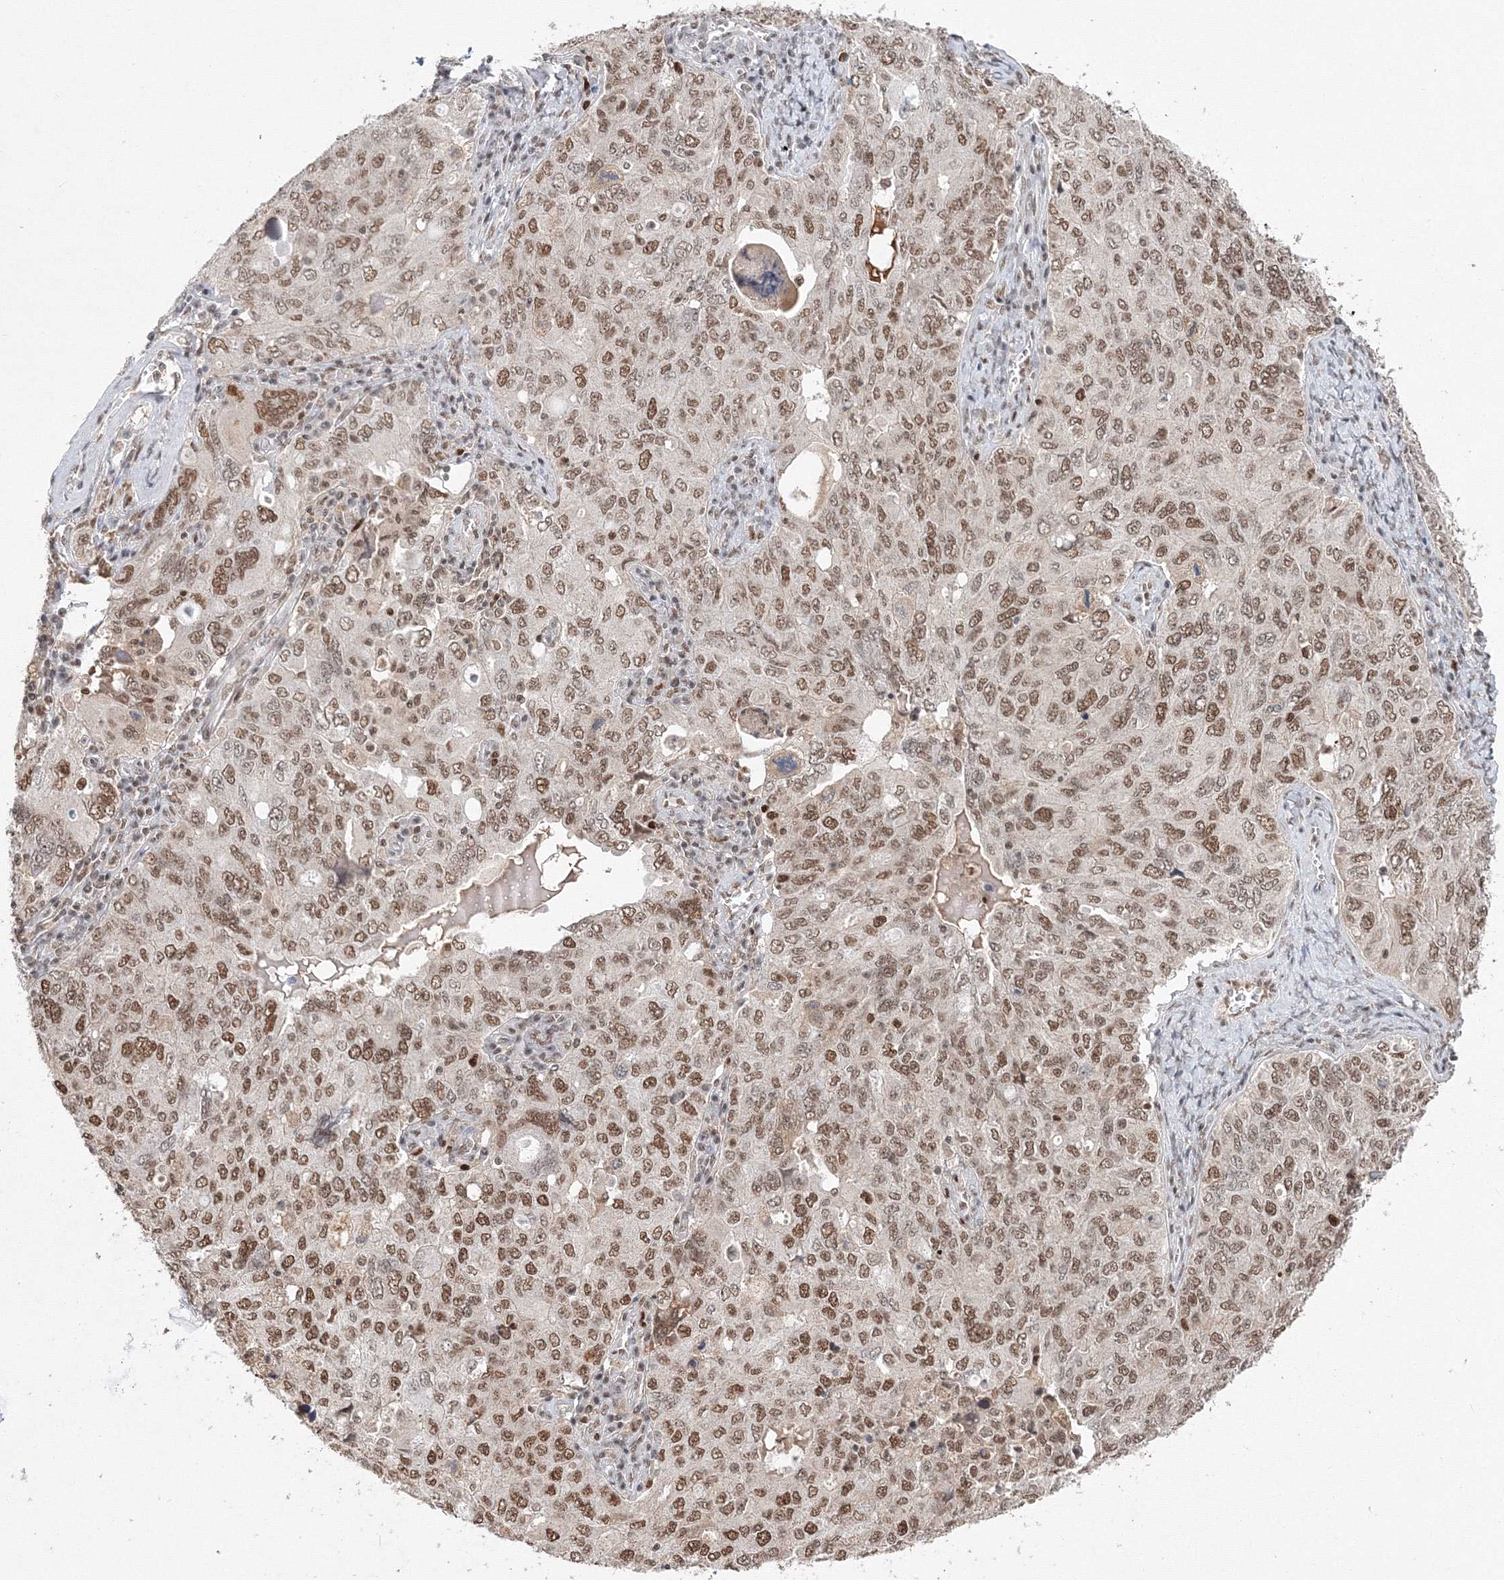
{"staining": {"intensity": "moderate", "quantity": ">75%", "location": "nuclear"}, "tissue": "ovarian cancer", "cell_type": "Tumor cells", "image_type": "cancer", "snomed": [{"axis": "morphology", "description": "Carcinoma, endometroid"}, {"axis": "topography", "description": "Ovary"}], "caption": "About >75% of tumor cells in ovarian endometroid carcinoma display moderate nuclear protein staining as visualized by brown immunohistochemical staining.", "gene": "IWS1", "patient": {"sex": "female", "age": 62}}